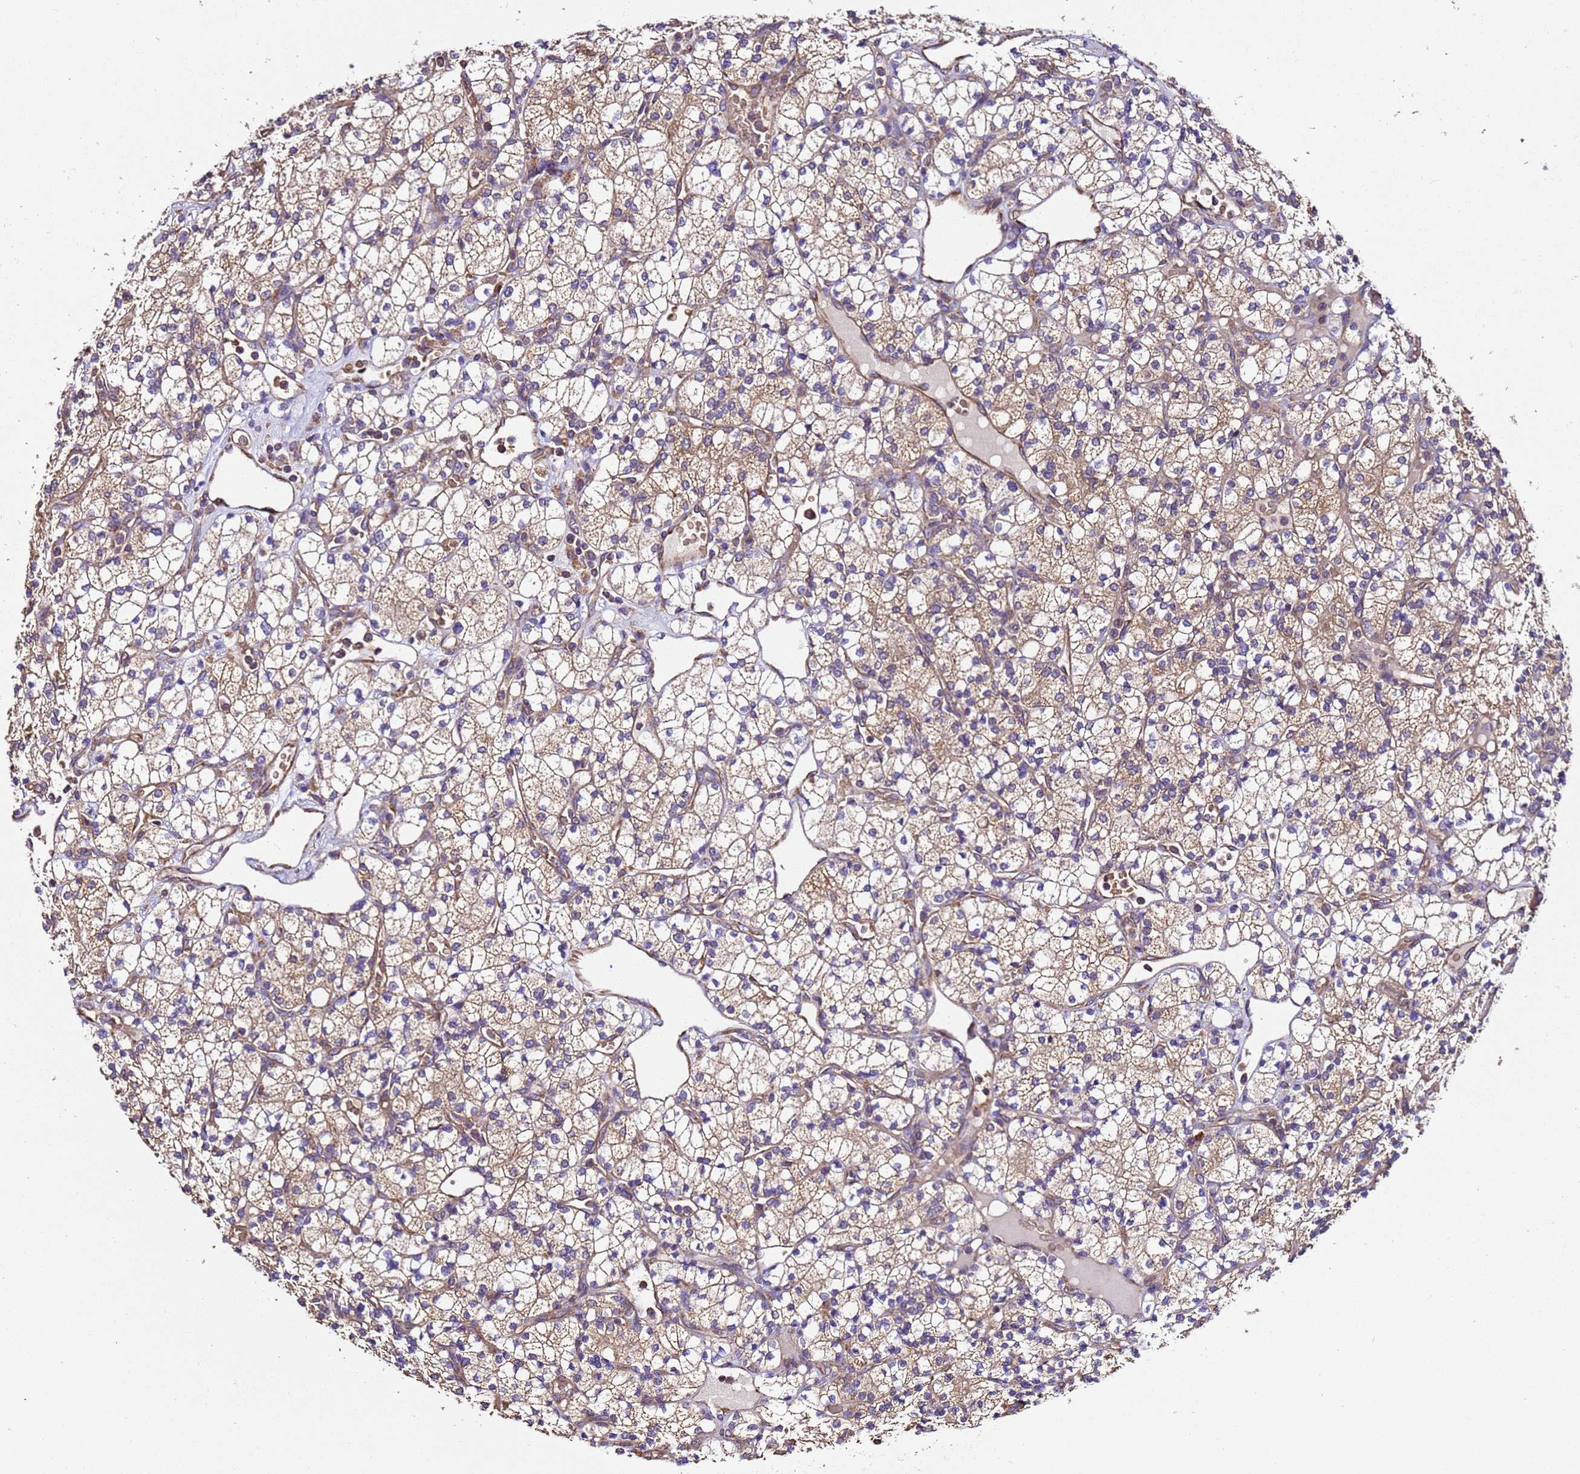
{"staining": {"intensity": "moderate", "quantity": ">75%", "location": "cytoplasmic/membranous"}, "tissue": "renal cancer", "cell_type": "Tumor cells", "image_type": "cancer", "snomed": [{"axis": "morphology", "description": "Adenocarcinoma, NOS"}, {"axis": "topography", "description": "Kidney"}], "caption": "Moderate cytoplasmic/membranous staining for a protein is appreciated in about >75% of tumor cells of renal cancer using IHC.", "gene": "LRRIQ1", "patient": {"sex": "male", "age": 77}}